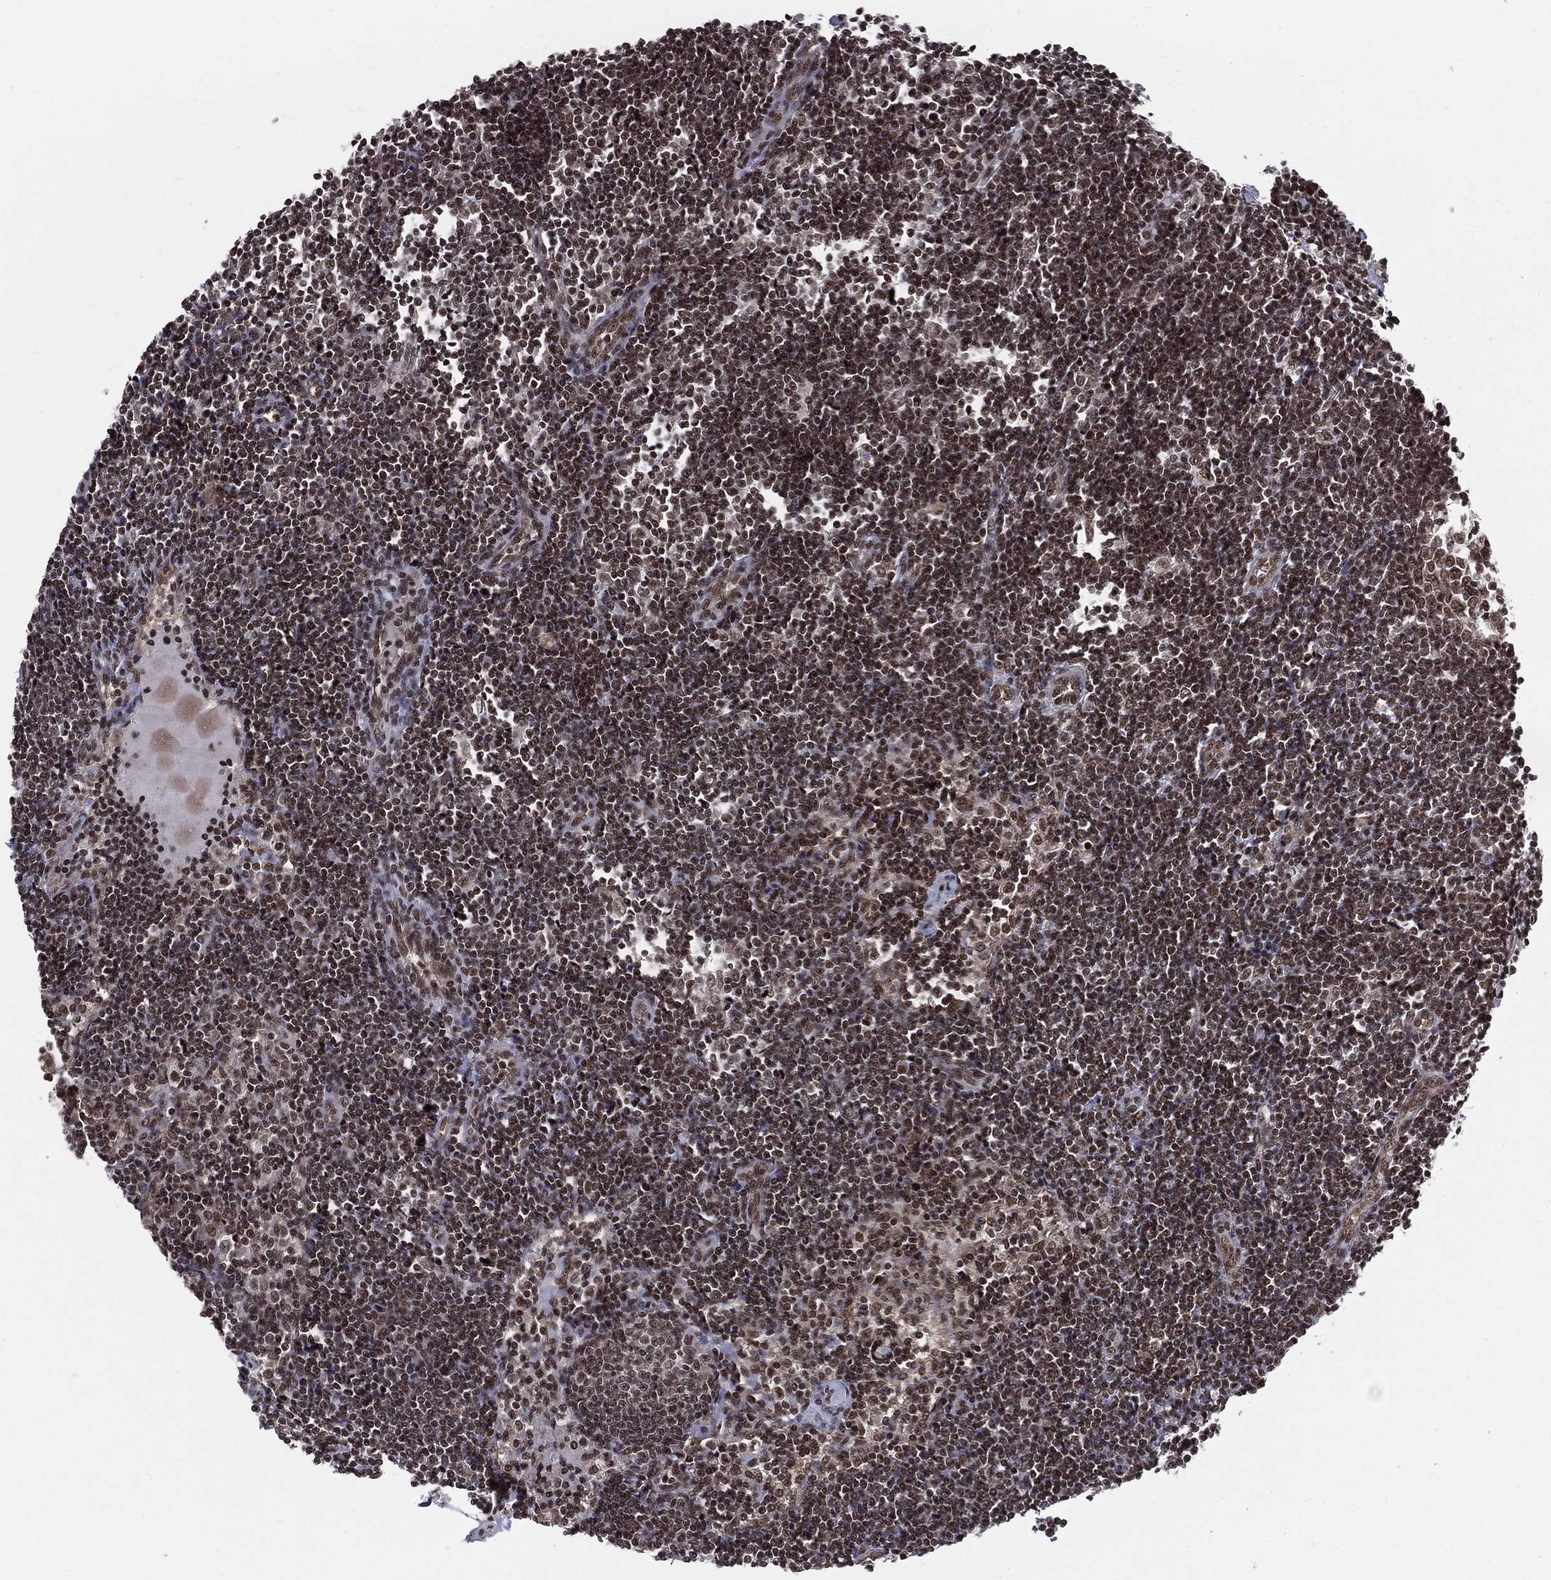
{"staining": {"intensity": "strong", "quantity": ">75%", "location": "nuclear"}, "tissue": "lymph node", "cell_type": "Non-germinal center cells", "image_type": "normal", "snomed": [{"axis": "morphology", "description": "Normal tissue, NOS"}, {"axis": "morphology", "description": "Adenocarcinoma, NOS"}, {"axis": "topography", "description": "Lymph node"}, {"axis": "topography", "description": "Pancreas"}], "caption": "Non-germinal center cells exhibit high levels of strong nuclear staining in approximately >75% of cells in unremarkable human lymph node. (Brightfield microscopy of DAB IHC at high magnification).", "gene": "SMC3", "patient": {"sex": "female", "age": 58}}